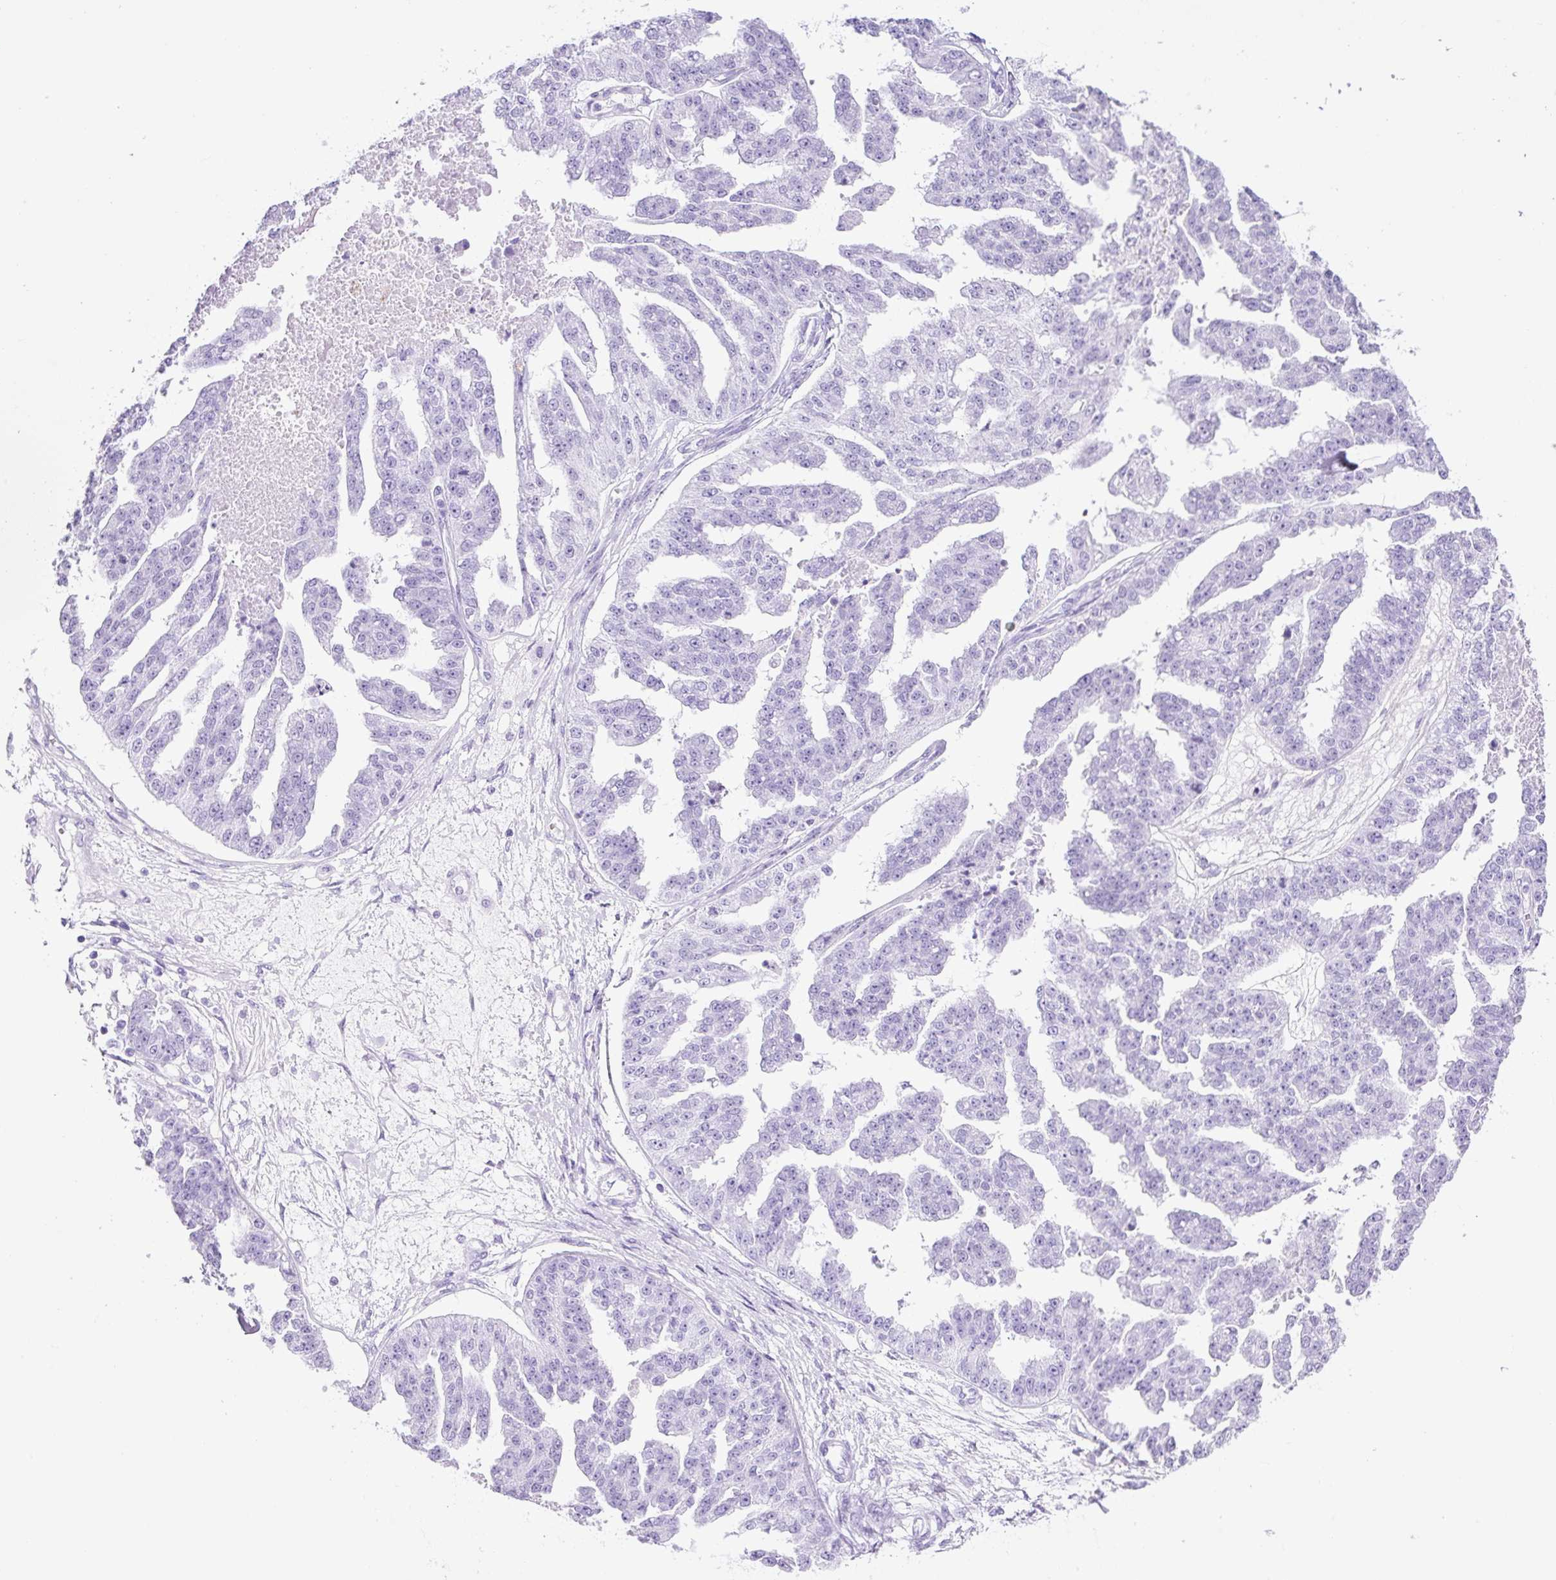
{"staining": {"intensity": "negative", "quantity": "none", "location": "none"}, "tissue": "ovarian cancer", "cell_type": "Tumor cells", "image_type": "cancer", "snomed": [{"axis": "morphology", "description": "Cystadenocarcinoma, serous, NOS"}, {"axis": "topography", "description": "Ovary"}], "caption": "High magnification brightfield microscopy of serous cystadenocarcinoma (ovarian) stained with DAB (3,3'-diaminobenzidine) (brown) and counterstained with hematoxylin (blue): tumor cells show no significant staining.", "gene": "TMEM200B", "patient": {"sex": "female", "age": 58}}